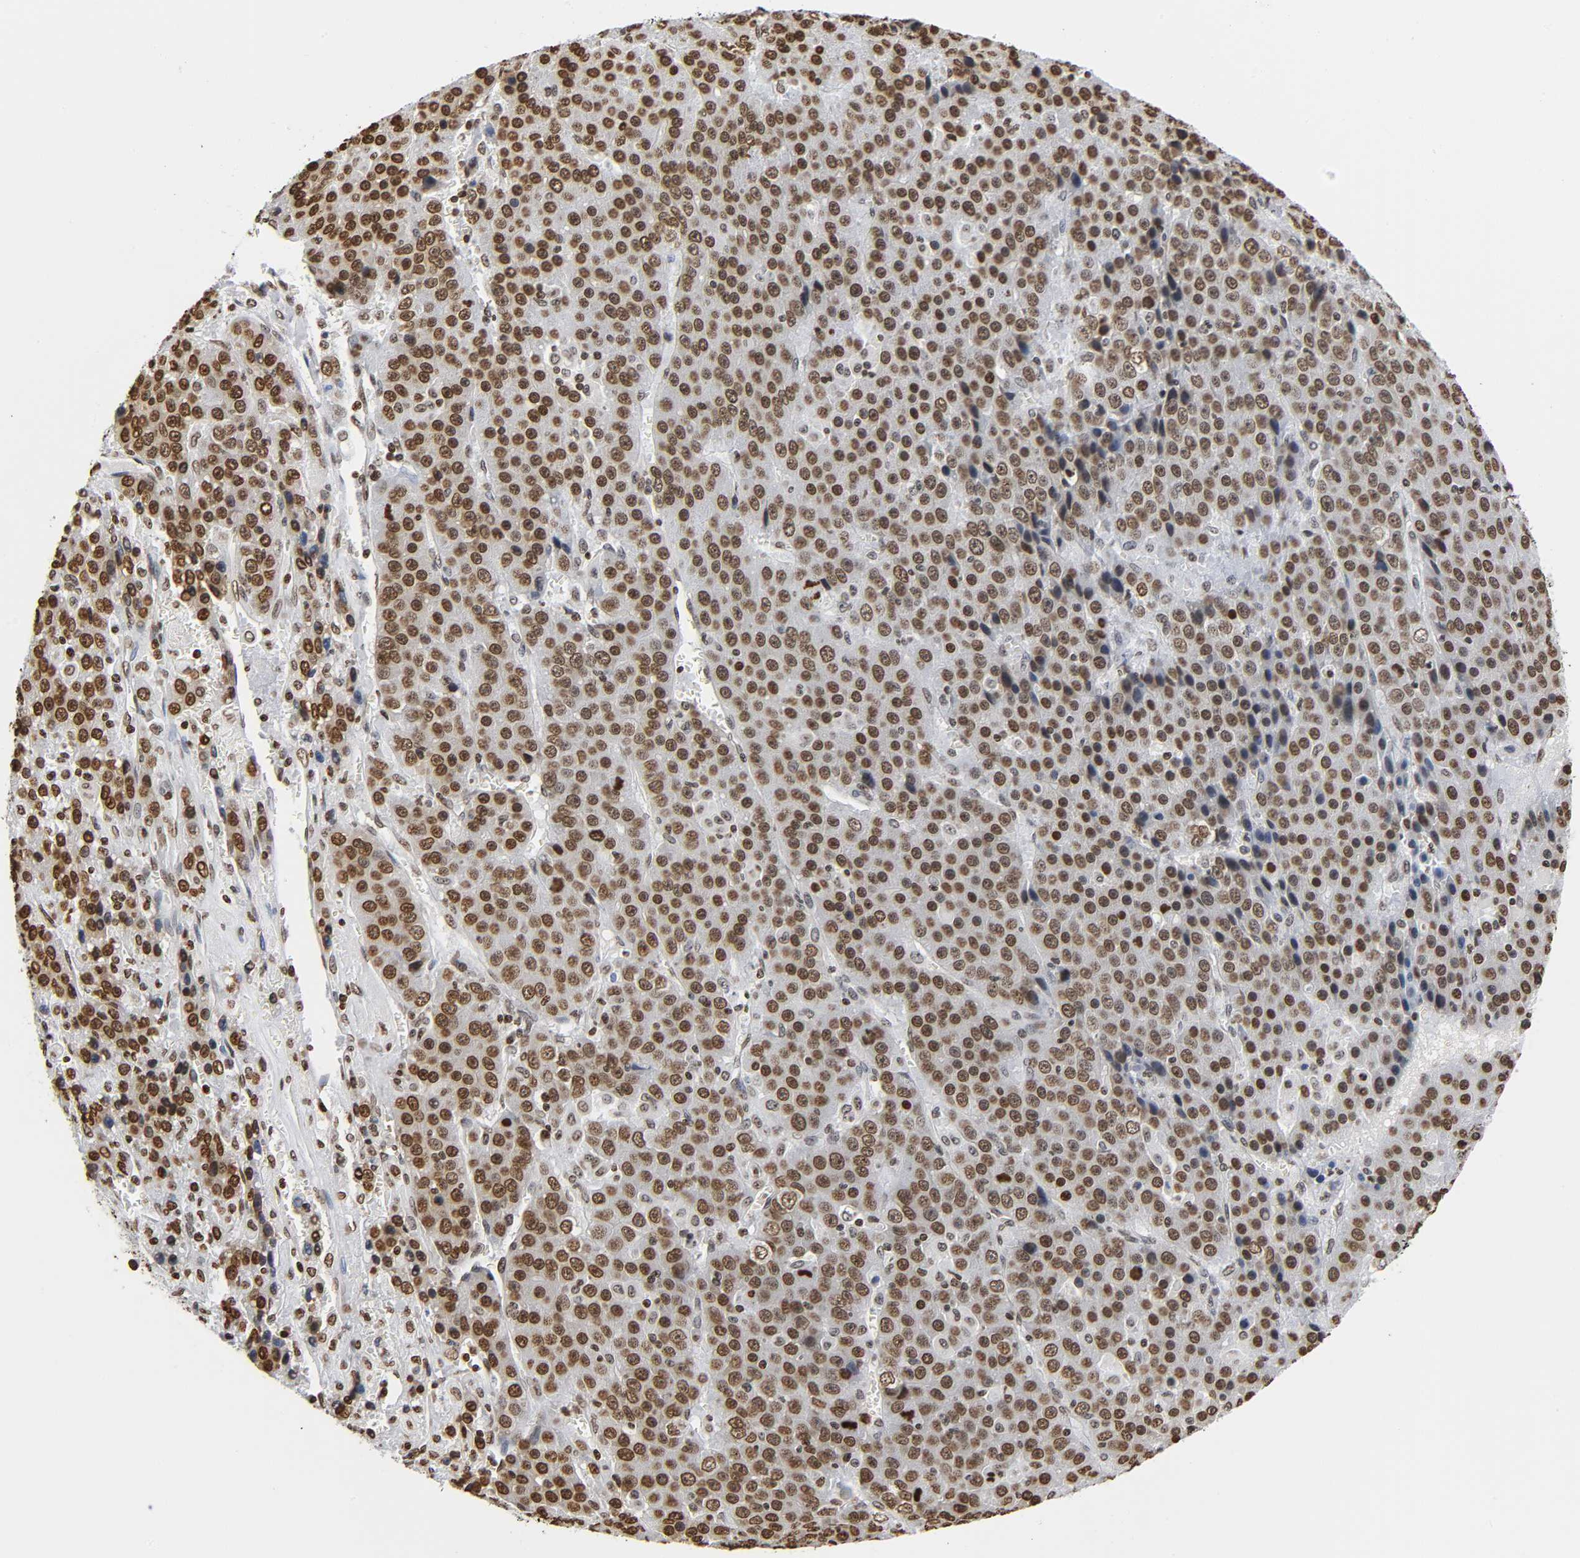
{"staining": {"intensity": "moderate", "quantity": ">75%", "location": "nuclear"}, "tissue": "liver cancer", "cell_type": "Tumor cells", "image_type": "cancer", "snomed": [{"axis": "morphology", "description": "Carcinoma, Hepatocellular, NOS"}, {"axis": "topography", "description": "Liver"}], "caption": "Liver hepatocellular carcinoma was stained to show a protein in brown. There is medium levels of moderate nuclear expression in approximately >75% of tumor cells. The staining was performed using DAB (3,3'-diaminobenzidine), with brown indicating positive protein expression. Nuclei are stained blue with hematoxylin.", "gene": "HOXA6", "patient": {"sex": "female", "age": 53}}